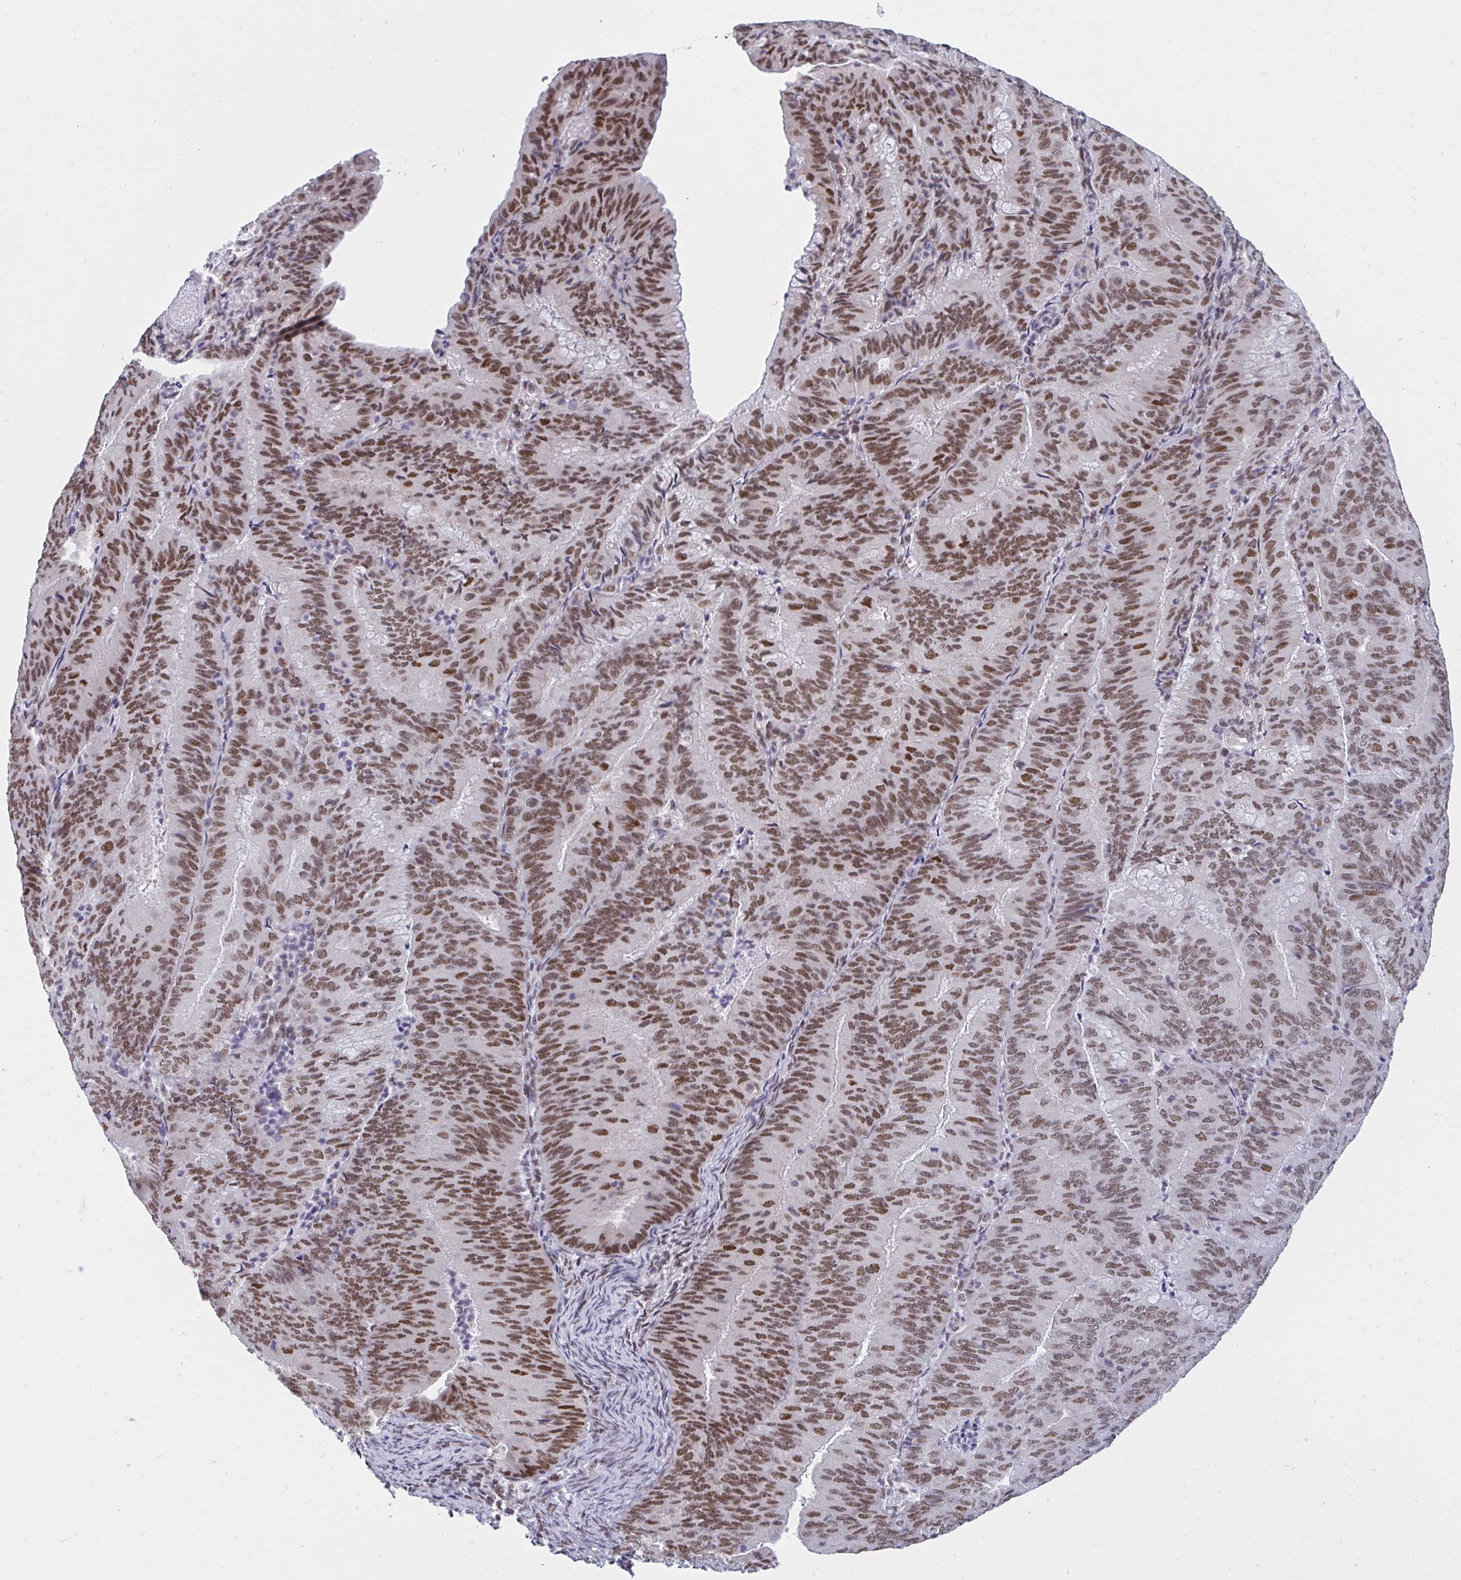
{"staining": {"intensity": "moderate", "quantity": ">75%", "location": "nuclear"}, "tissue": "endometrial cancer", "cell_type": "Tumor cells", "image_type": "cancer", "snomed": [{"axis": "morphology", "description": "Adenocarcinoma, NOS"}, {"axis": "topography", "description": "Endometrium"}], "caption": "Protein expression analysis of endometrial adenocarcinoma reveals moderate nuclear expression in about >75% of tumor cells.", "gene": "PHF10", "patient": {"sex": "female", "age": 57}}